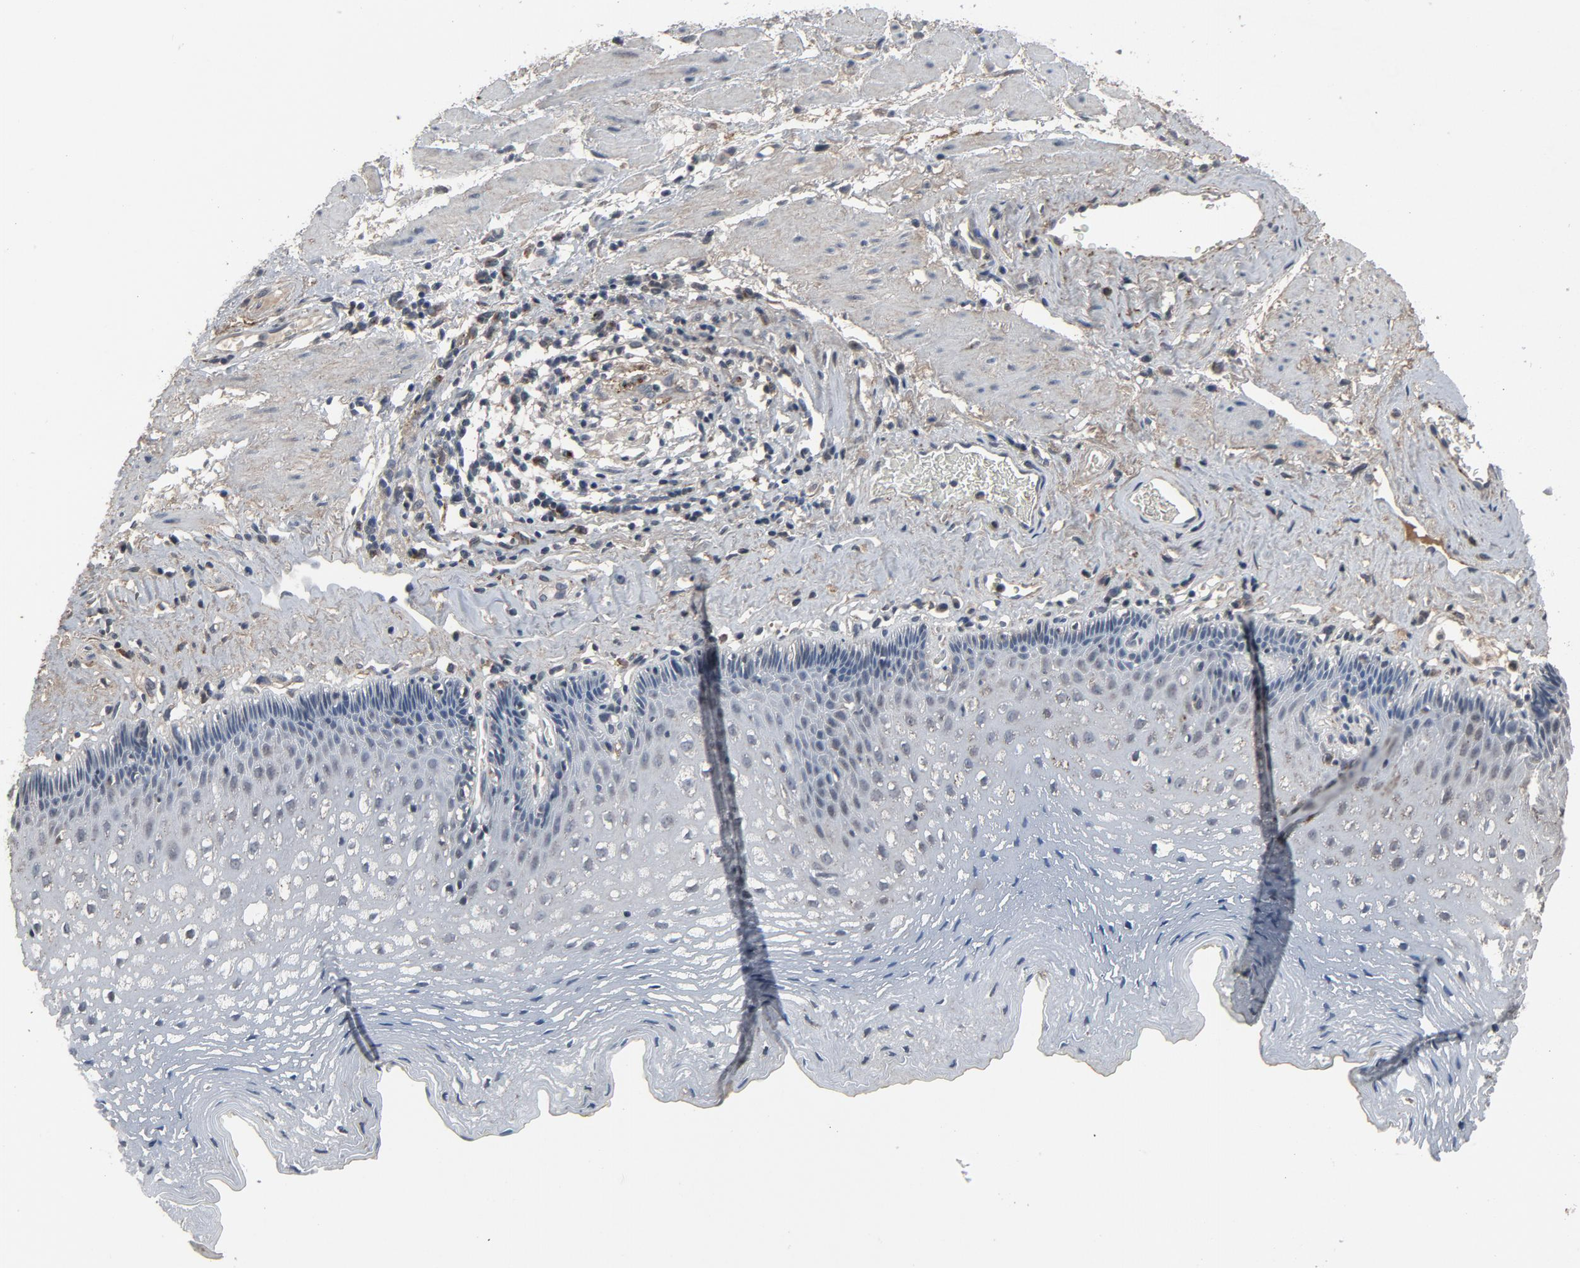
{"staining": {"intensity": "negative", "quantity": "none", "location": "none"}, "tissue": "esophagus", "cell_type": "Squamous epithelial cells", "image_type": "normal", "snomed": [{"axis": "morphology", "description": "Normal tissue, NOS"}, {"axis": "topography", "description": "Esophagus"}], "caption": "The image shows no staining of squamous epithelial cells in benign esophagus. Nuclei are stained in blue.", "gene": "PDZD4", "patient": {"sex": "female", "age": 70}}